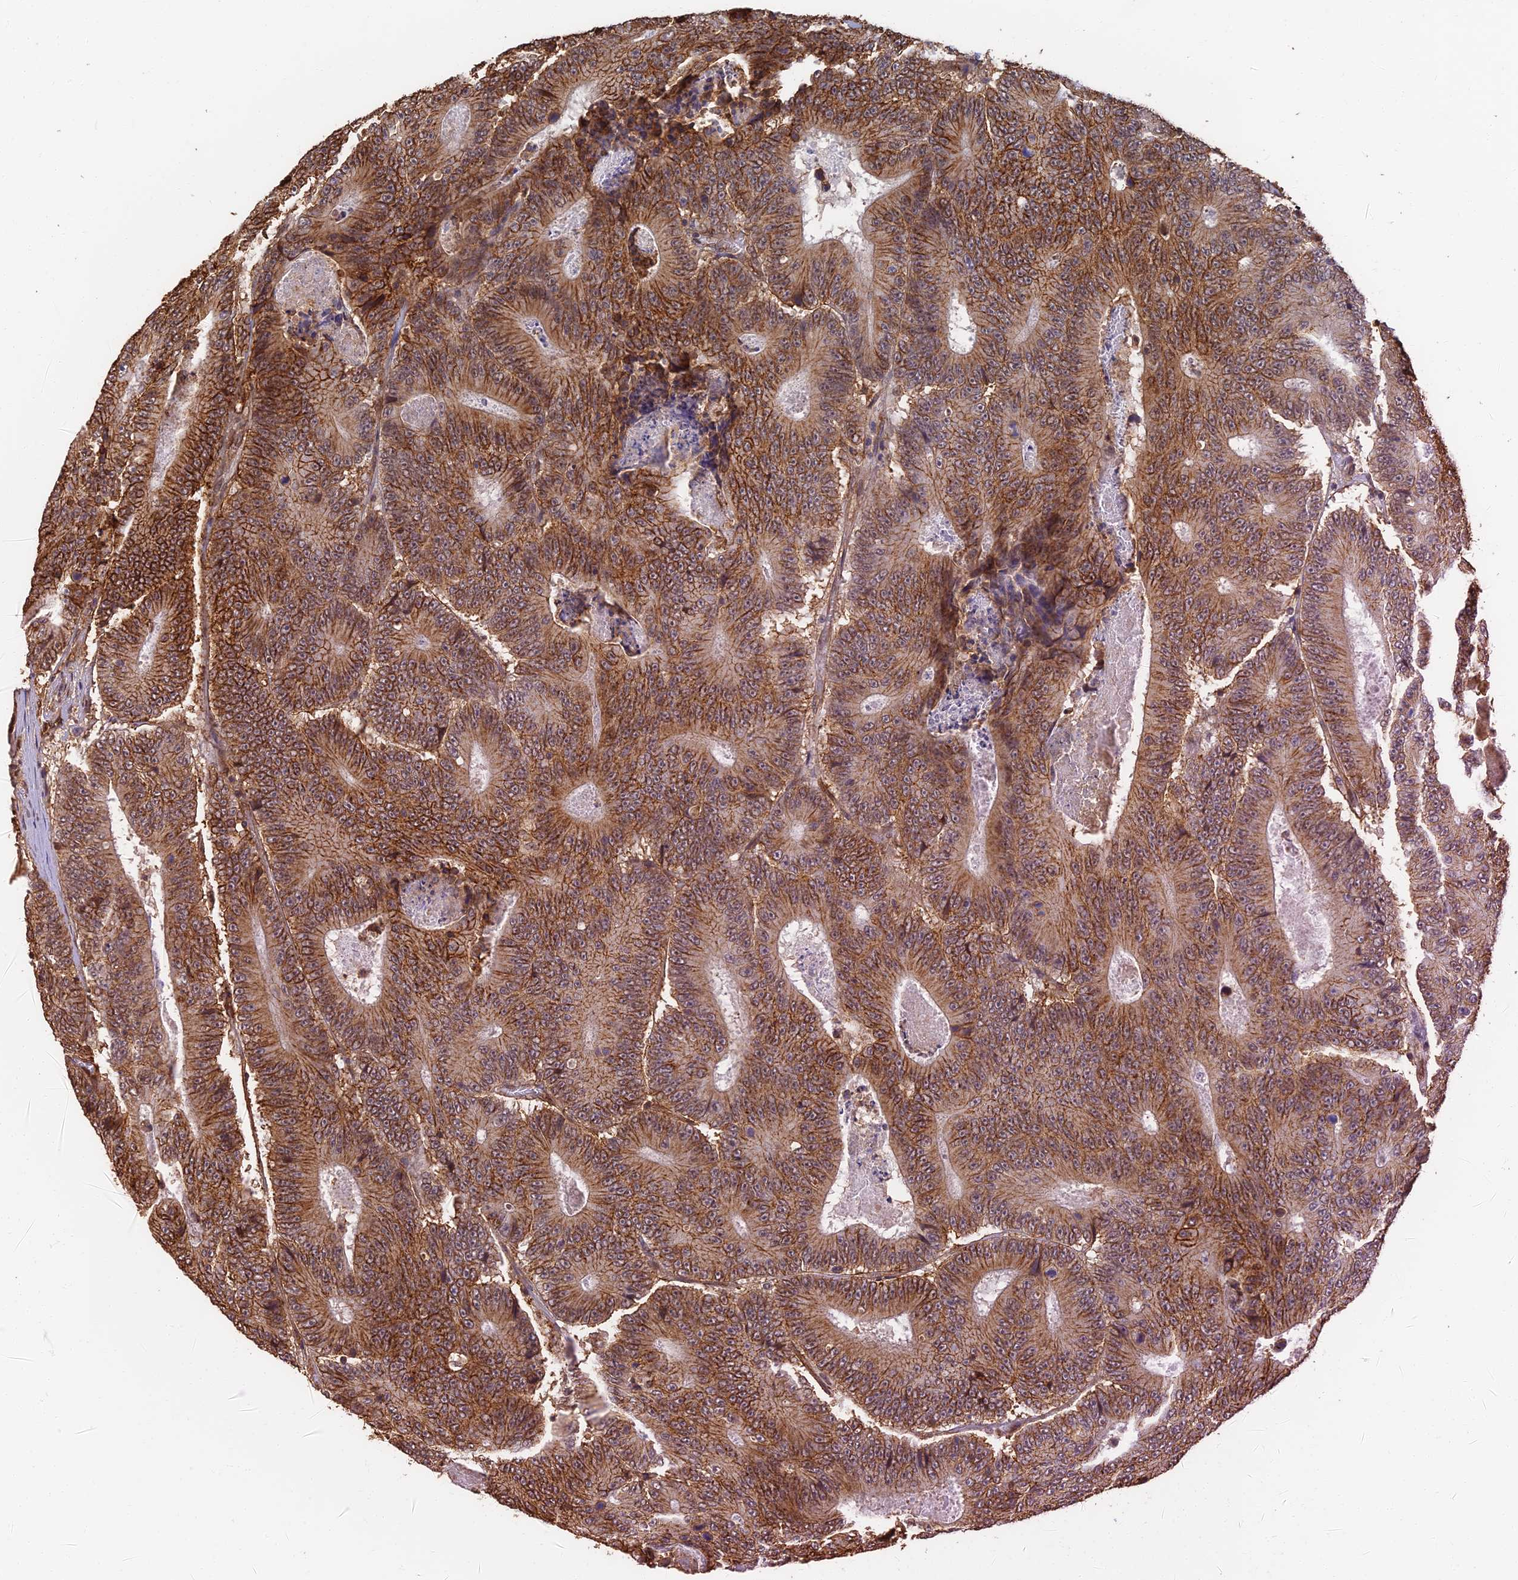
{"staining": {"intensity": "strong", "quantity": ">75%", "location": "cytoplasmic/membranous"}, "tissue": "colorectal cancer", "cell_type": "Tumor cells", "image_type": "cancer", "snomed": [{"axis": "morphology", "description": "Adenocarcinoma, NOS"}, {"axis": "topography", "description": "Colon"}], "caption": "A brown stain labels strong cytoplasmic/membranous positivity of a protein in adenocarcinoma (colorectal) tumor cells. The staining was performed using DAB (3,3'-diaminobenzidine), with brown indicating positive protein expression. Nuclei are stained blue with hematoxylin.", "gene": "LRRN3", "patient": {"sex": "male", "age": 83}}